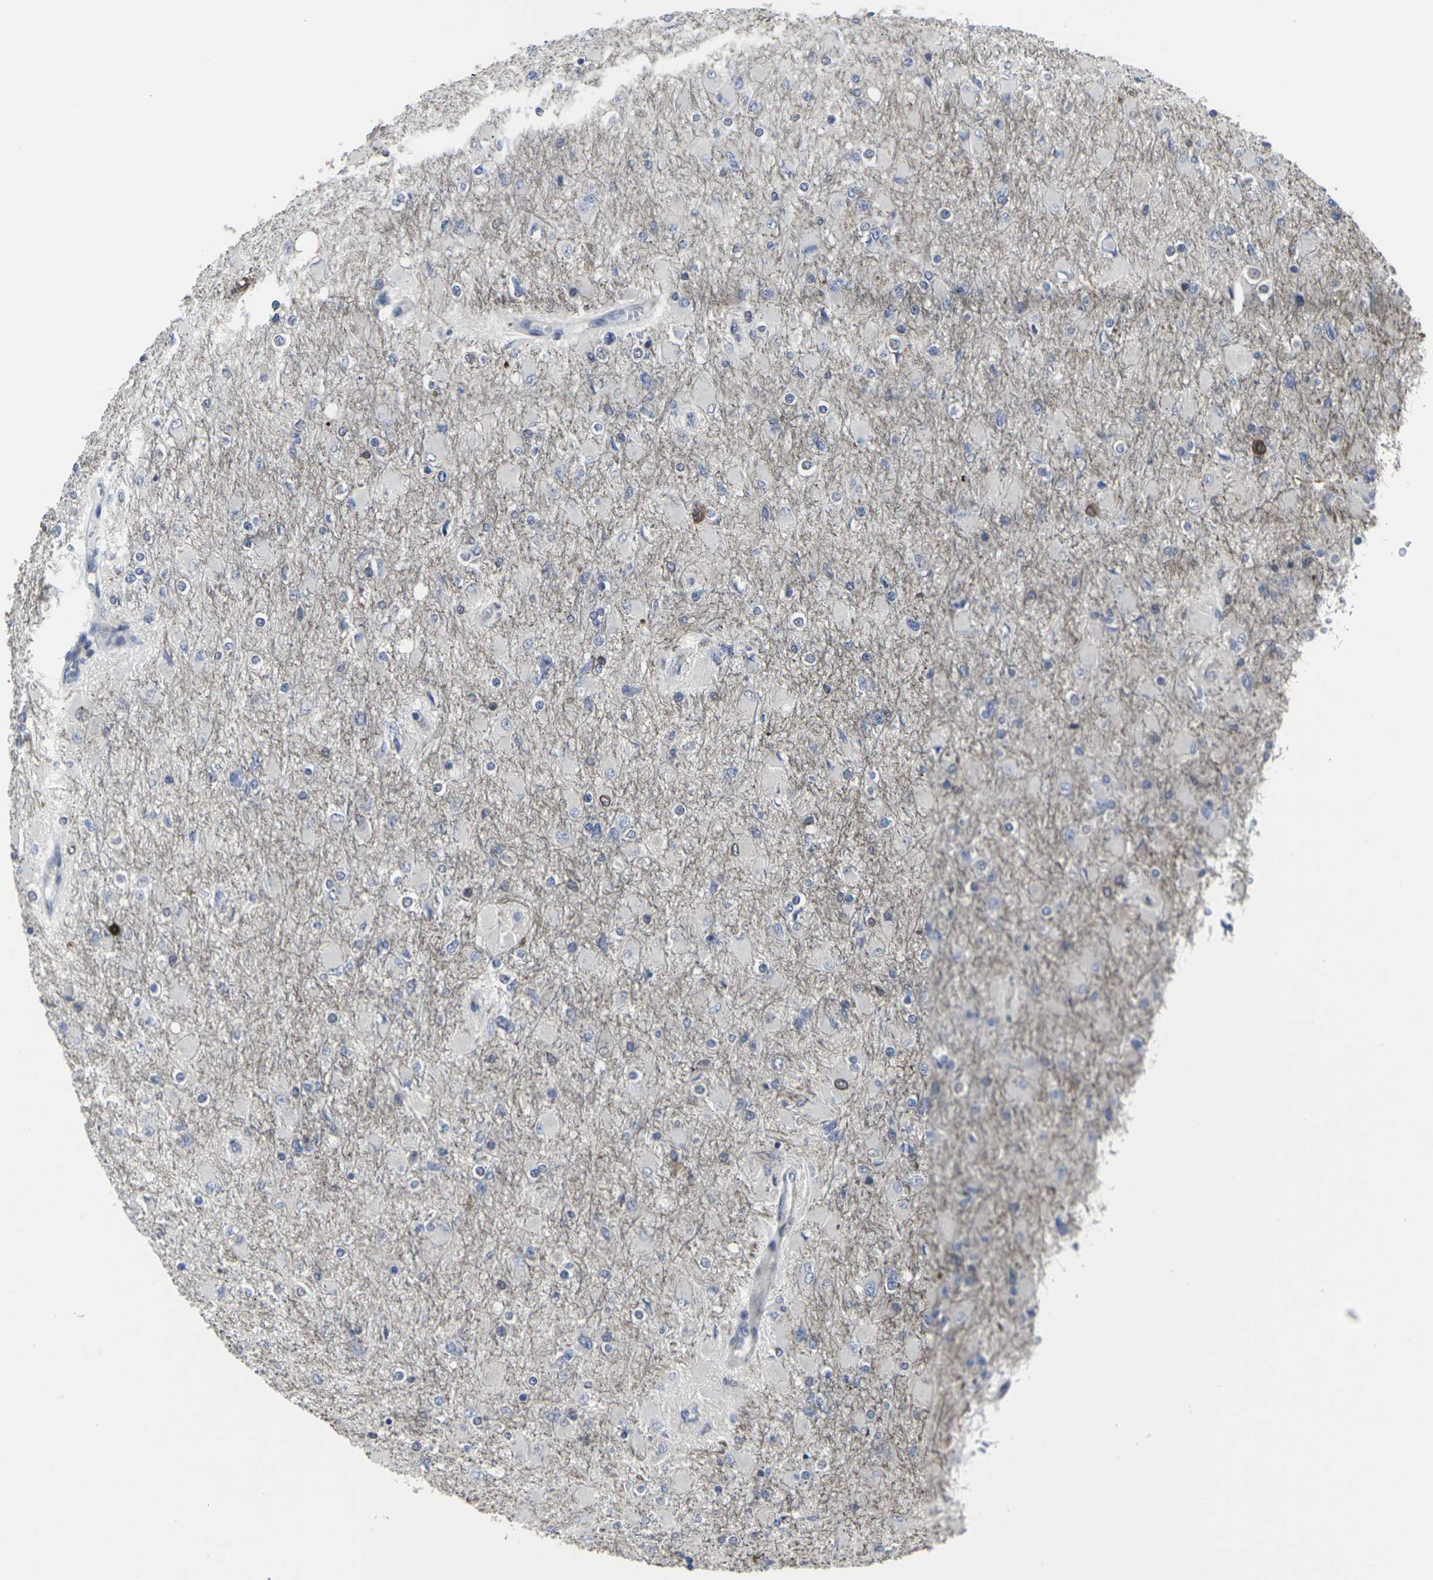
{"staining": {"intensity": "weak", "quantity": "<25%", "location": "cytoplasmic/membranous"}, "tissue": "glioma", "cell_type": "Tumor cells", "image_type": "cancer", "snomed": [{"axis": "morphology", "description": "Glioma, malignant, High grade"}, {"axis": "topography", "description": "Cerebral cortex"}], "caption": "Tumor cells are negative for brown protein staining in malignant high-grade glioma.", "gene": "HPRT1", "patient": {"sex": "female", "age": 36}}